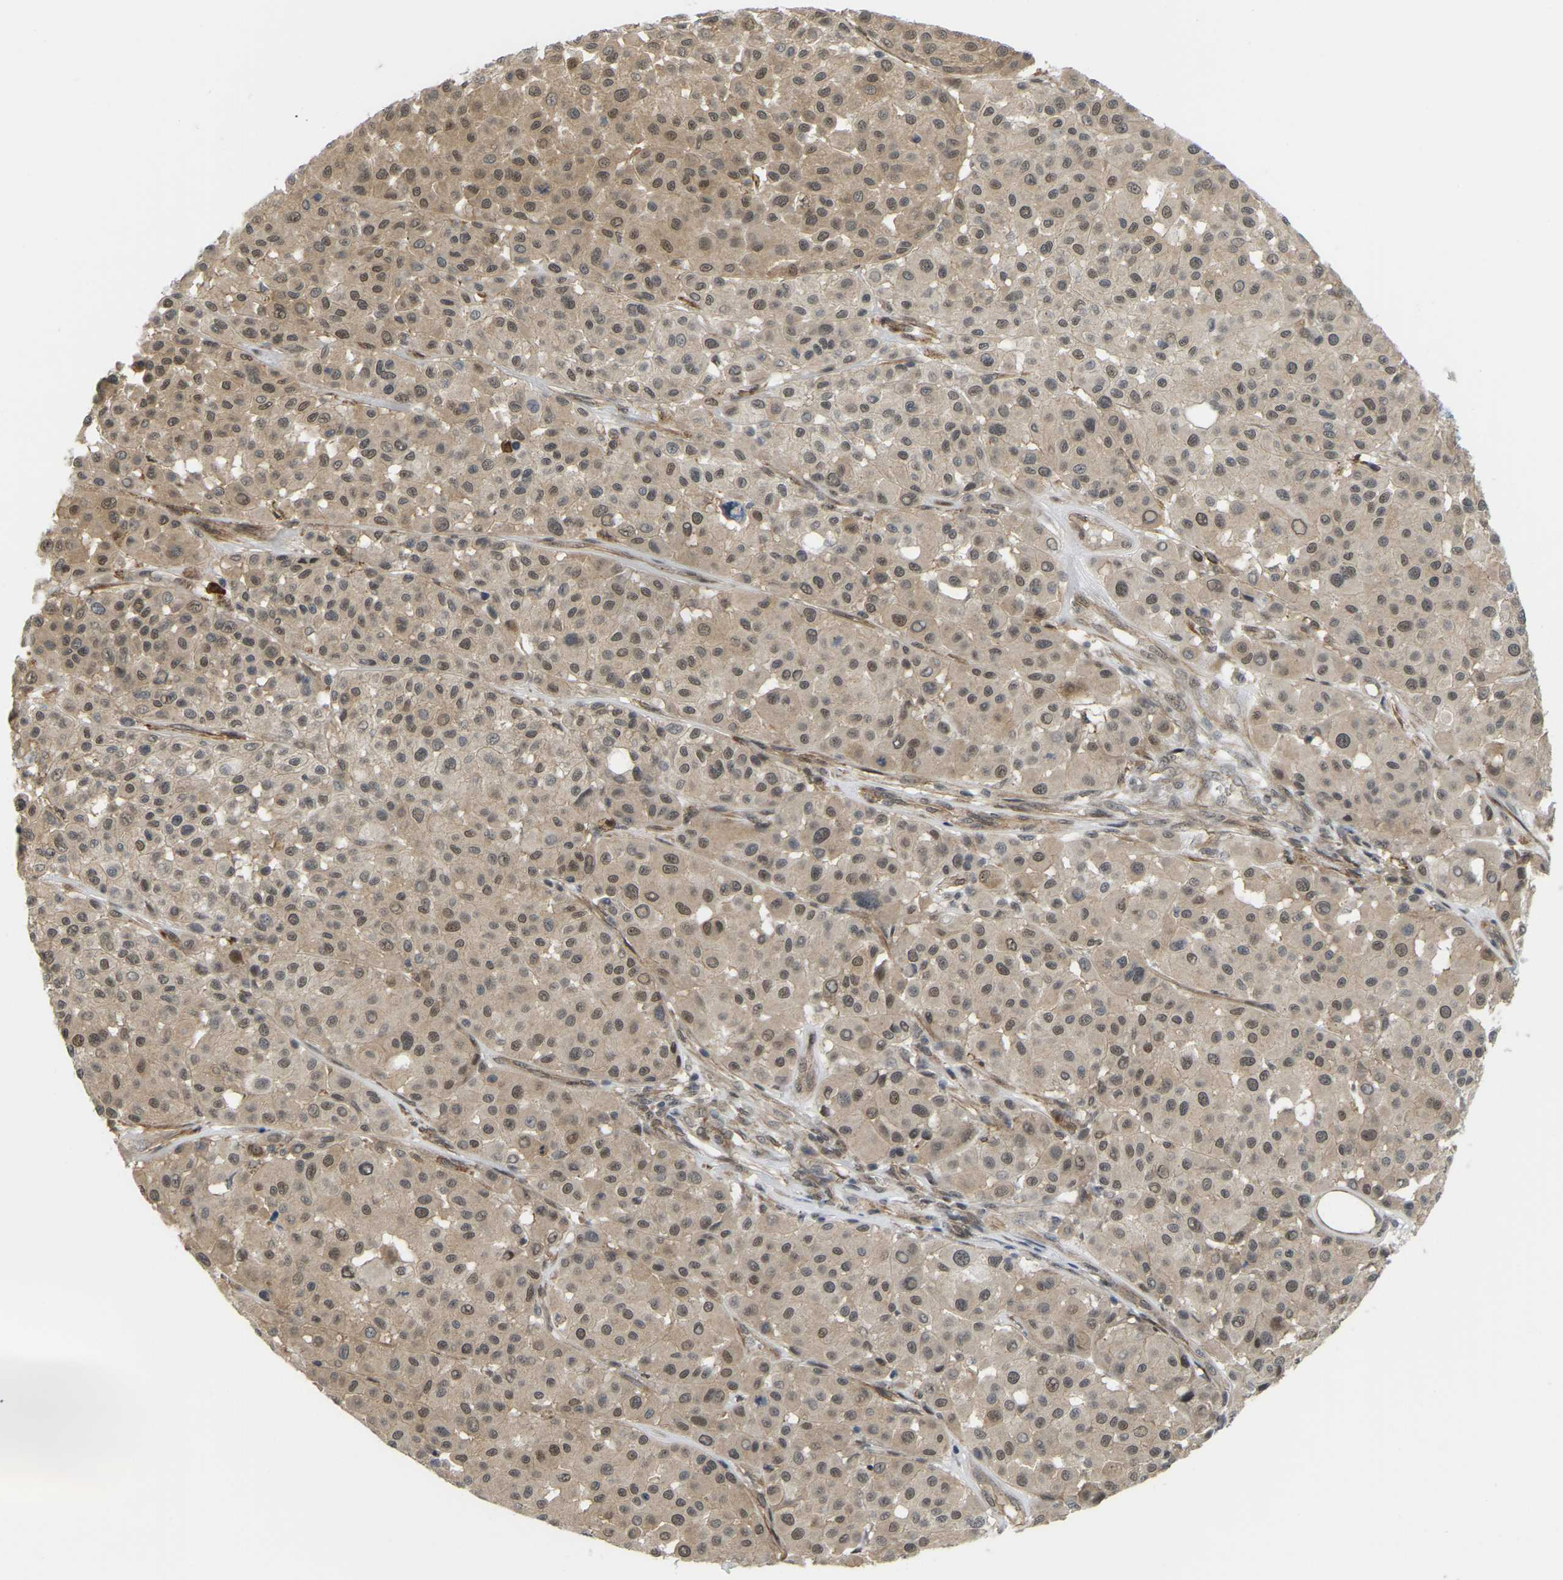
{"staining": {"intensity": "moderate", "quantity": ">75%", "location": "cytoplasmic/membranous,nuclear"}, "tissue": "melanoma", "cell_type": "Tumor cells", "image_type": "cancer", "snomed": [{"axis": "morphology", "description": "Malignant melanoma, Metastatic site"}, {"axis": "topography", "description": "Soft tissue"}], "caption": "A brown stain highlights moderate cytoplasmic/membranous and nuclear staining of a protein in human malignant melanoma (metastatic site) tumor cells.", "gene": "SERPINB5", "patient": {"sex": "male", "age": 41}}